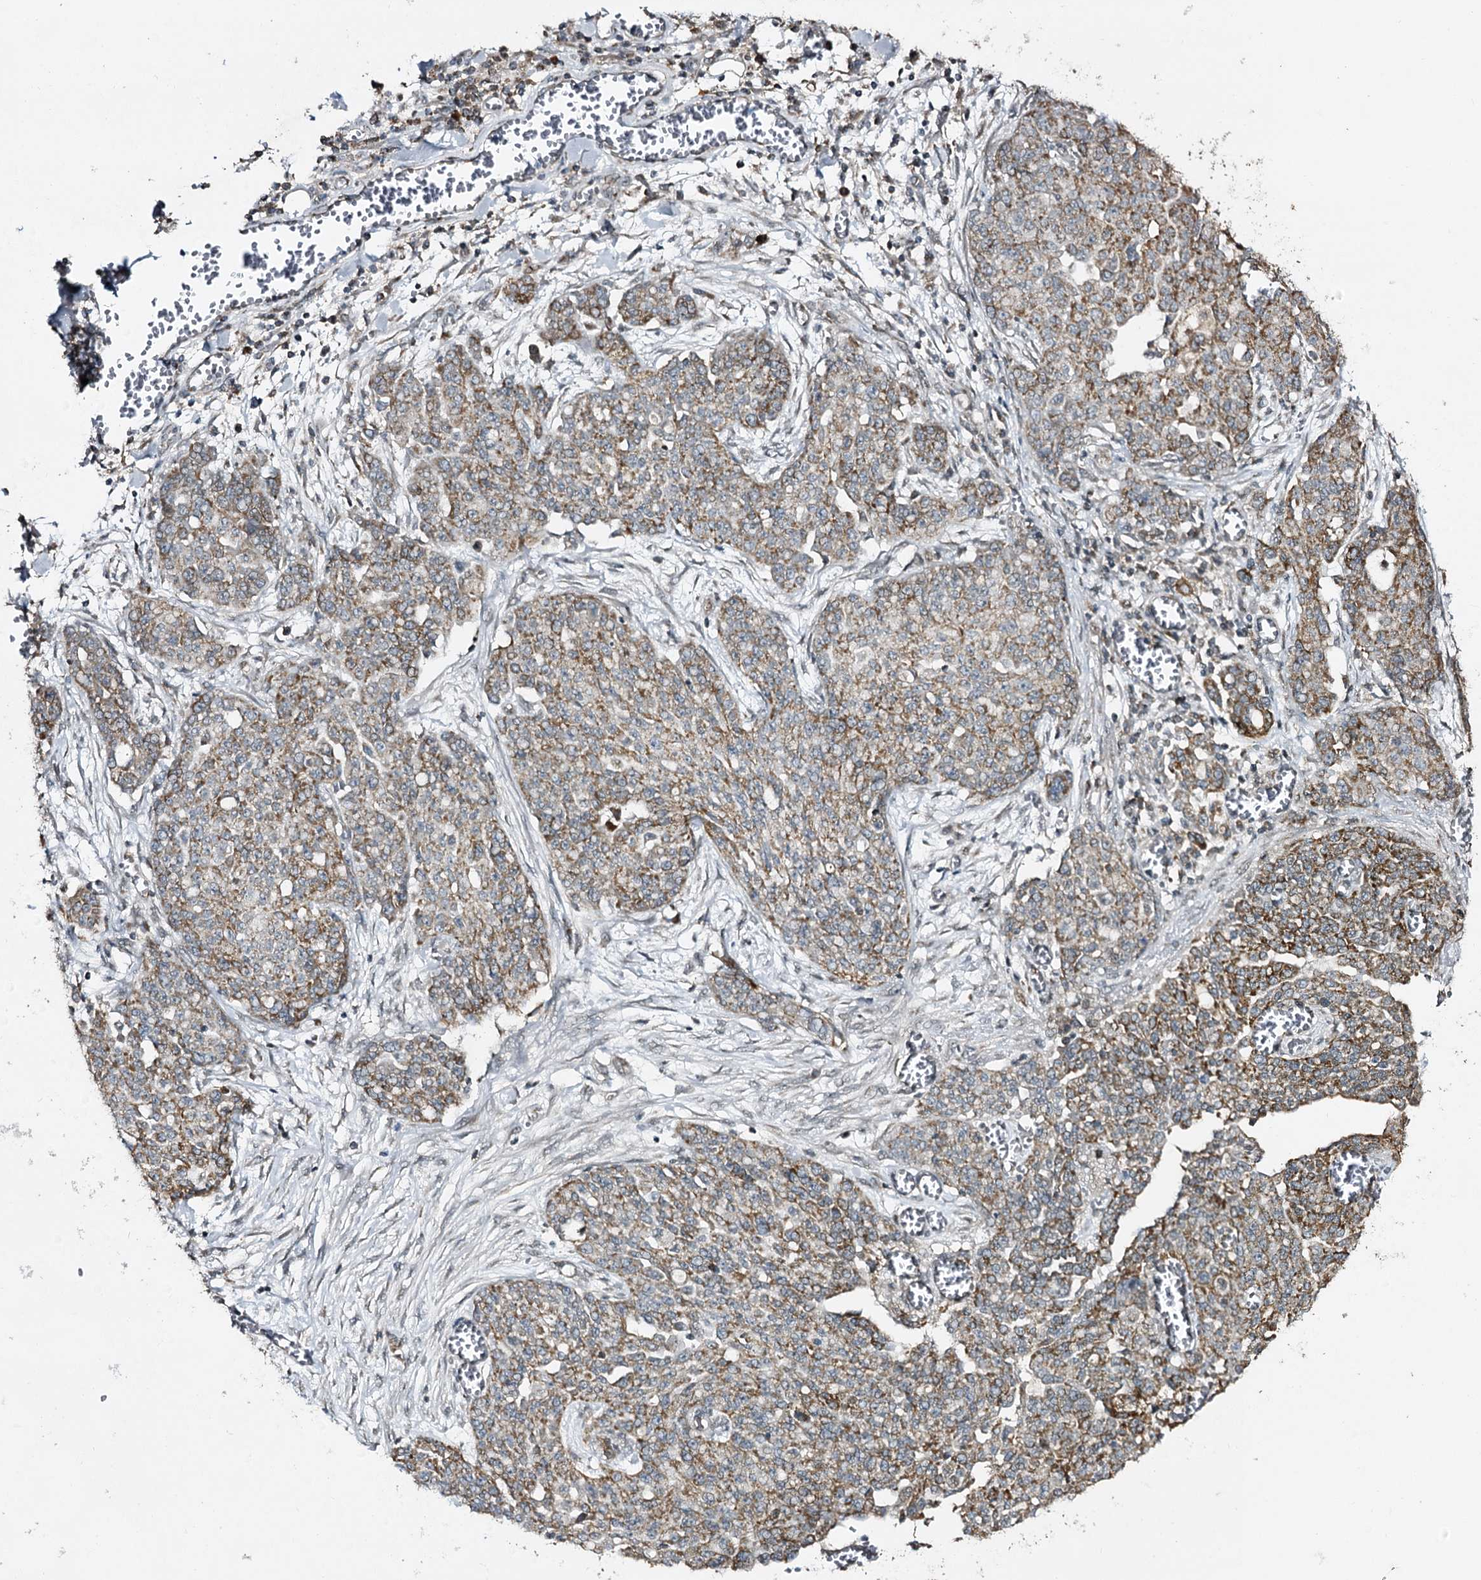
{"staining": {"intensity": "moderate", "quantity": ">75%", "location": "cytoplasmic/membranous"}, "tissue": "ovarian cancer", "cell_type": "Tumor cells", "image_type": "cancer", "snomed": [{"axis": "morphology", "description": "Cystadenocarcinoma, serous, NOS"}, {"axis": "topography", "description": "Soft tissue"}, {"axis": "topography", "description": "Ovary"}], "caption": "This image displays immunohistochemistry (IHC) staining of ovarian cancer, with medium moderate cytoplasmic/membranous positivity in approximately >75% of tumor cells.", "gene": "CBR4", "patient": {"sex": "female", "age": 57}}